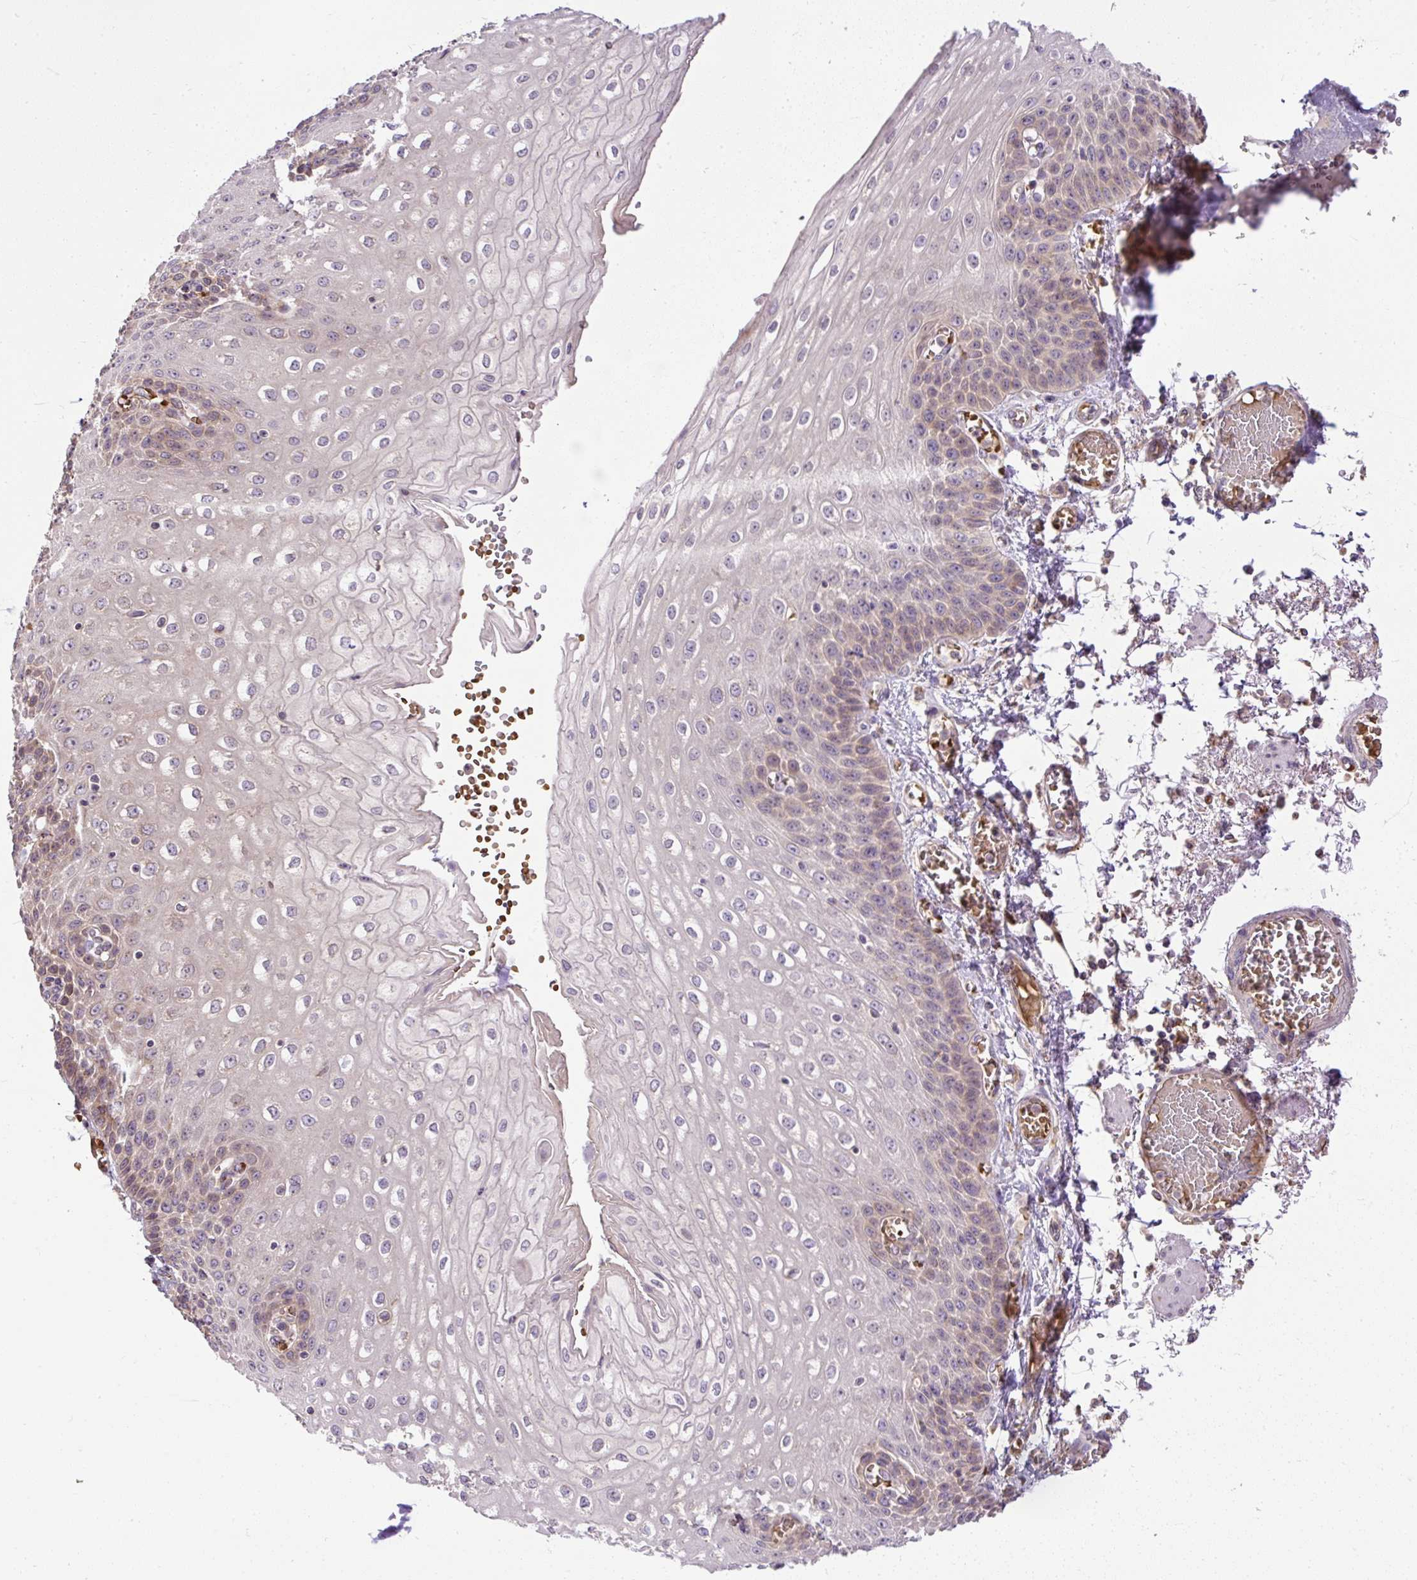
{"staining": {"intensity": "weak", "quantity": "25%-75%", "location": "cytoplasmic/membranous"}, "tissue": "esophagus", "cell_type": "Squamous epithelial cells", "image_type": "normal", "snomed": [{"axis": "morphology", "description": "Normal tissue, NOS"}, {"axis": "morphology", "description": "Adenocarcinoma, NOS"}, {"axis": "topography", "description": "Esophagus"}], "caption": "Normal esophagus was stained to show a protein in brown. There is low levels of weak cytoplasmic/membranous expression in approximately 25%-75% of squamous epithelial cells.", "gene": "SMC4", "patient": {"sex": "male", "age": 81}}